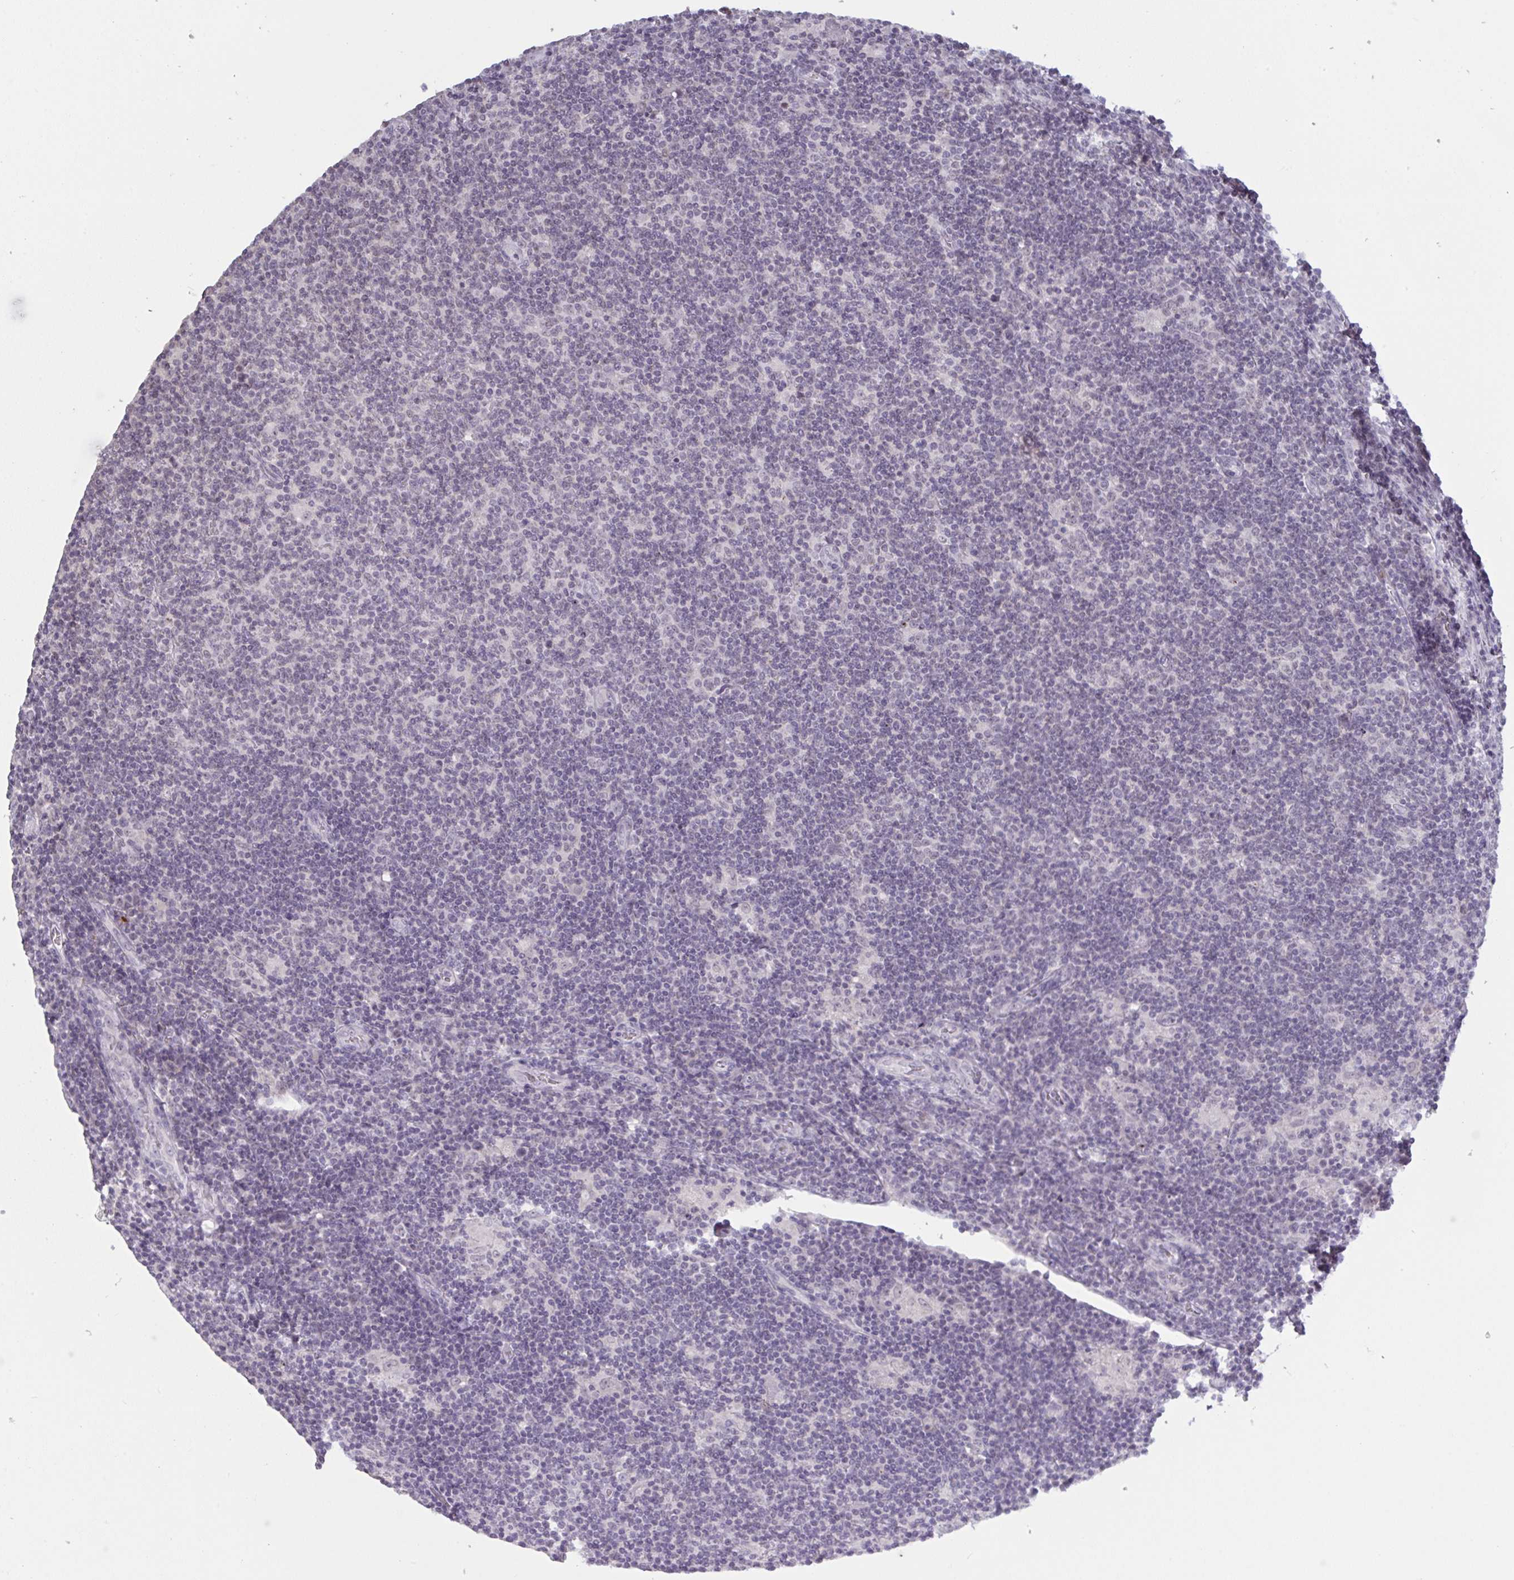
{"staining": {"intensity": "negative", "quantity": "none", "location": "none"}, "tissue": "lymphoma", "cell_type": "Tumor cells", "image_type": "cancer", "snomed": [{"axis": "morphology", "description": "Hodgkin's disease, NOS"}, {"axis": "topography", "description": "Lymph node"}], "caption": "Tumor cells are negative for brown protein staining in lymphoma.", "gene": "ZNF784", "patient": {"sex": "male", "age": 40}}